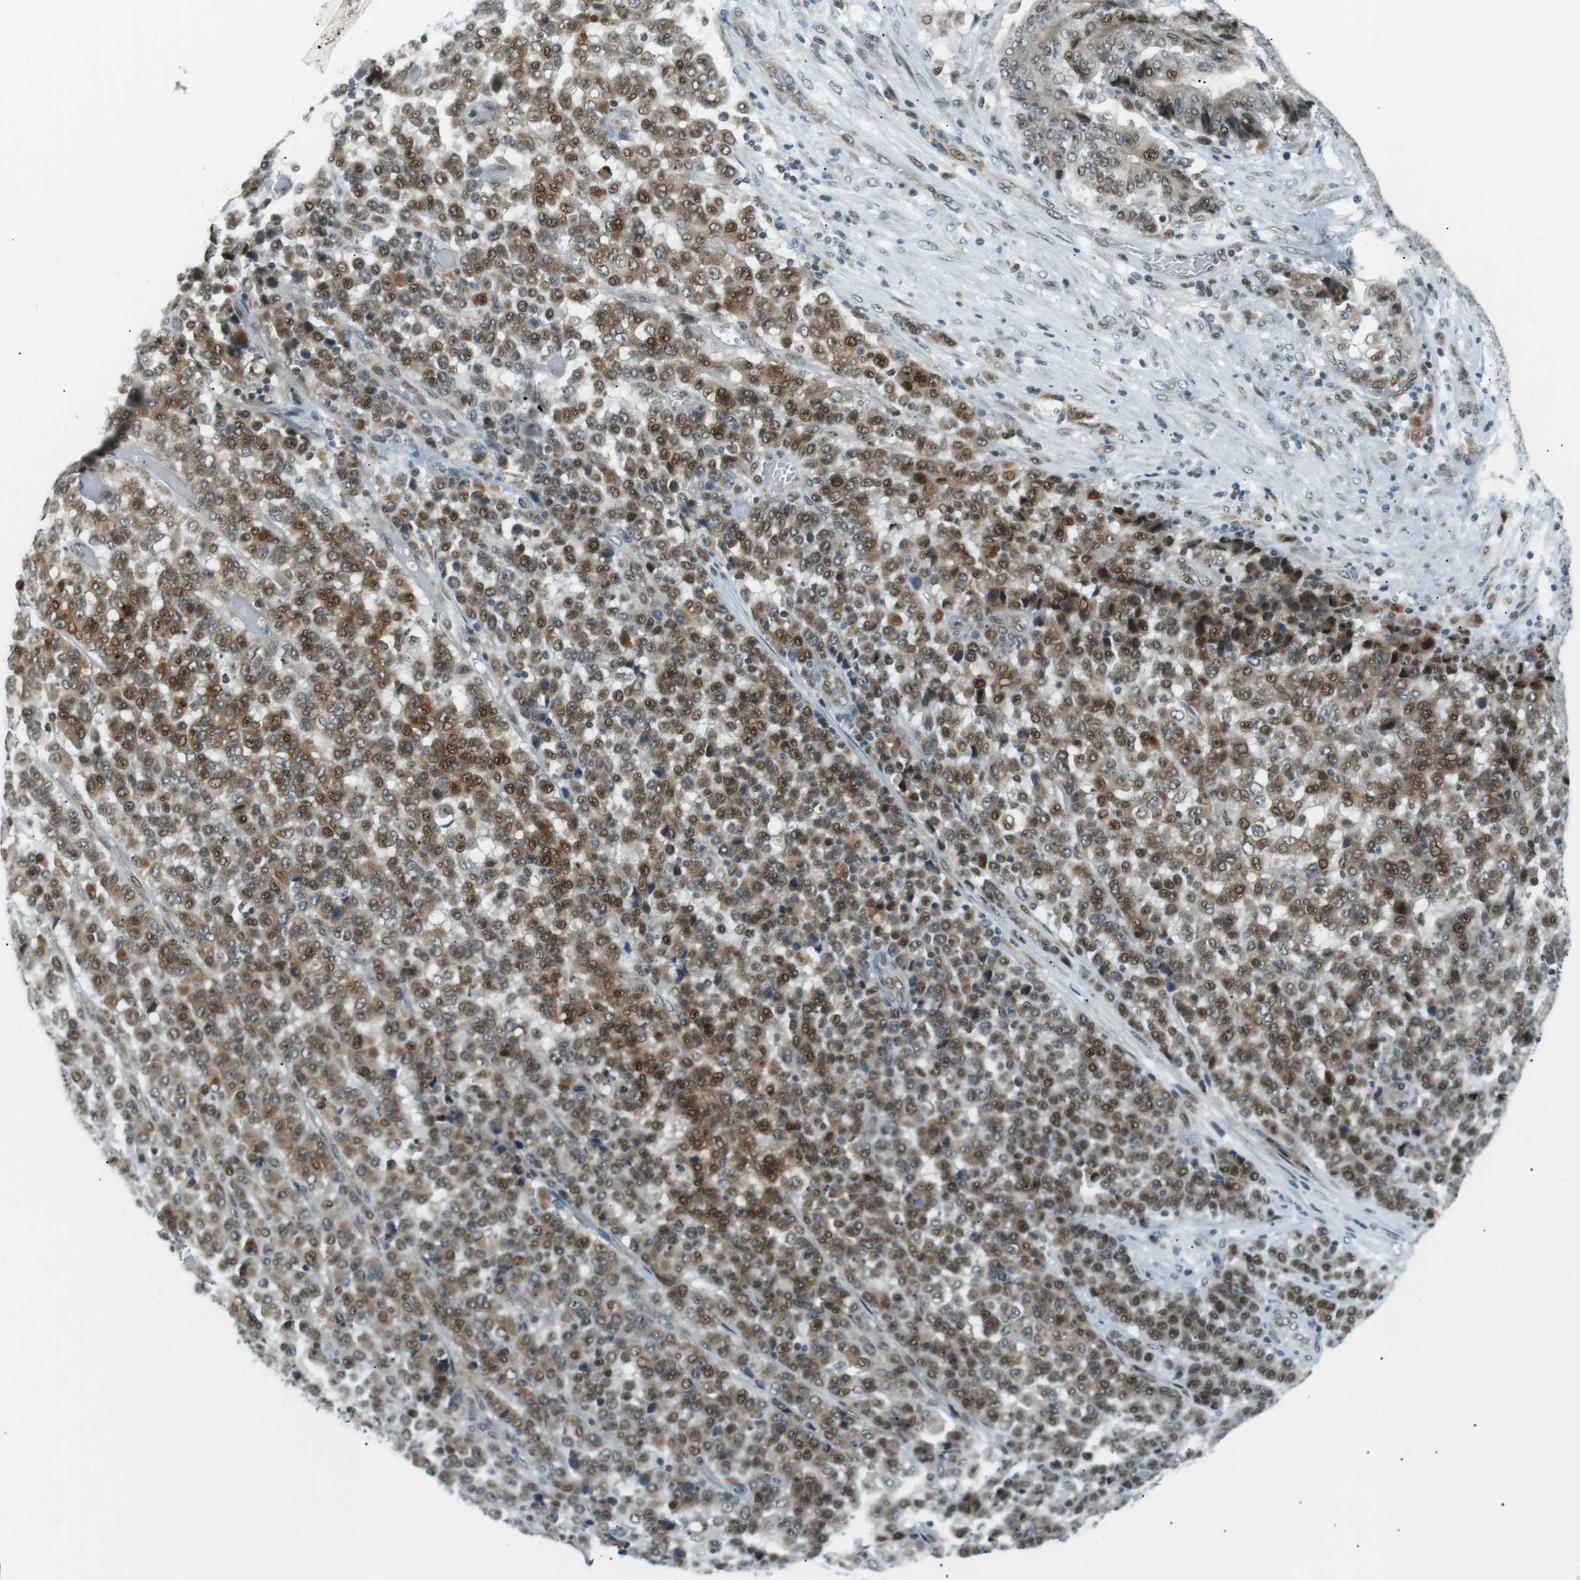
{"staining": {"intensity": "moderate", "quantity": ">75%", "location": "cytoplasmic/membranous,nuclear"}, "tissue": "stomach cancer", "cell_type": "Tumor cells", "image_type": "cancer", "snomed": [{"axis": "morphology", "description": "Adenocarcinoma, NOS"}, {"axis": "topography", "description": "Stomach"}], "caption": "The image reveals staining of stomach cancer (adenocarcinoma), revealing moderate cytoplasmic/membranous and nuclear protein positivity (brown color) within tumor cells.", "gene": "PJA1", "patient": {"sex": "female", "age": 73}}